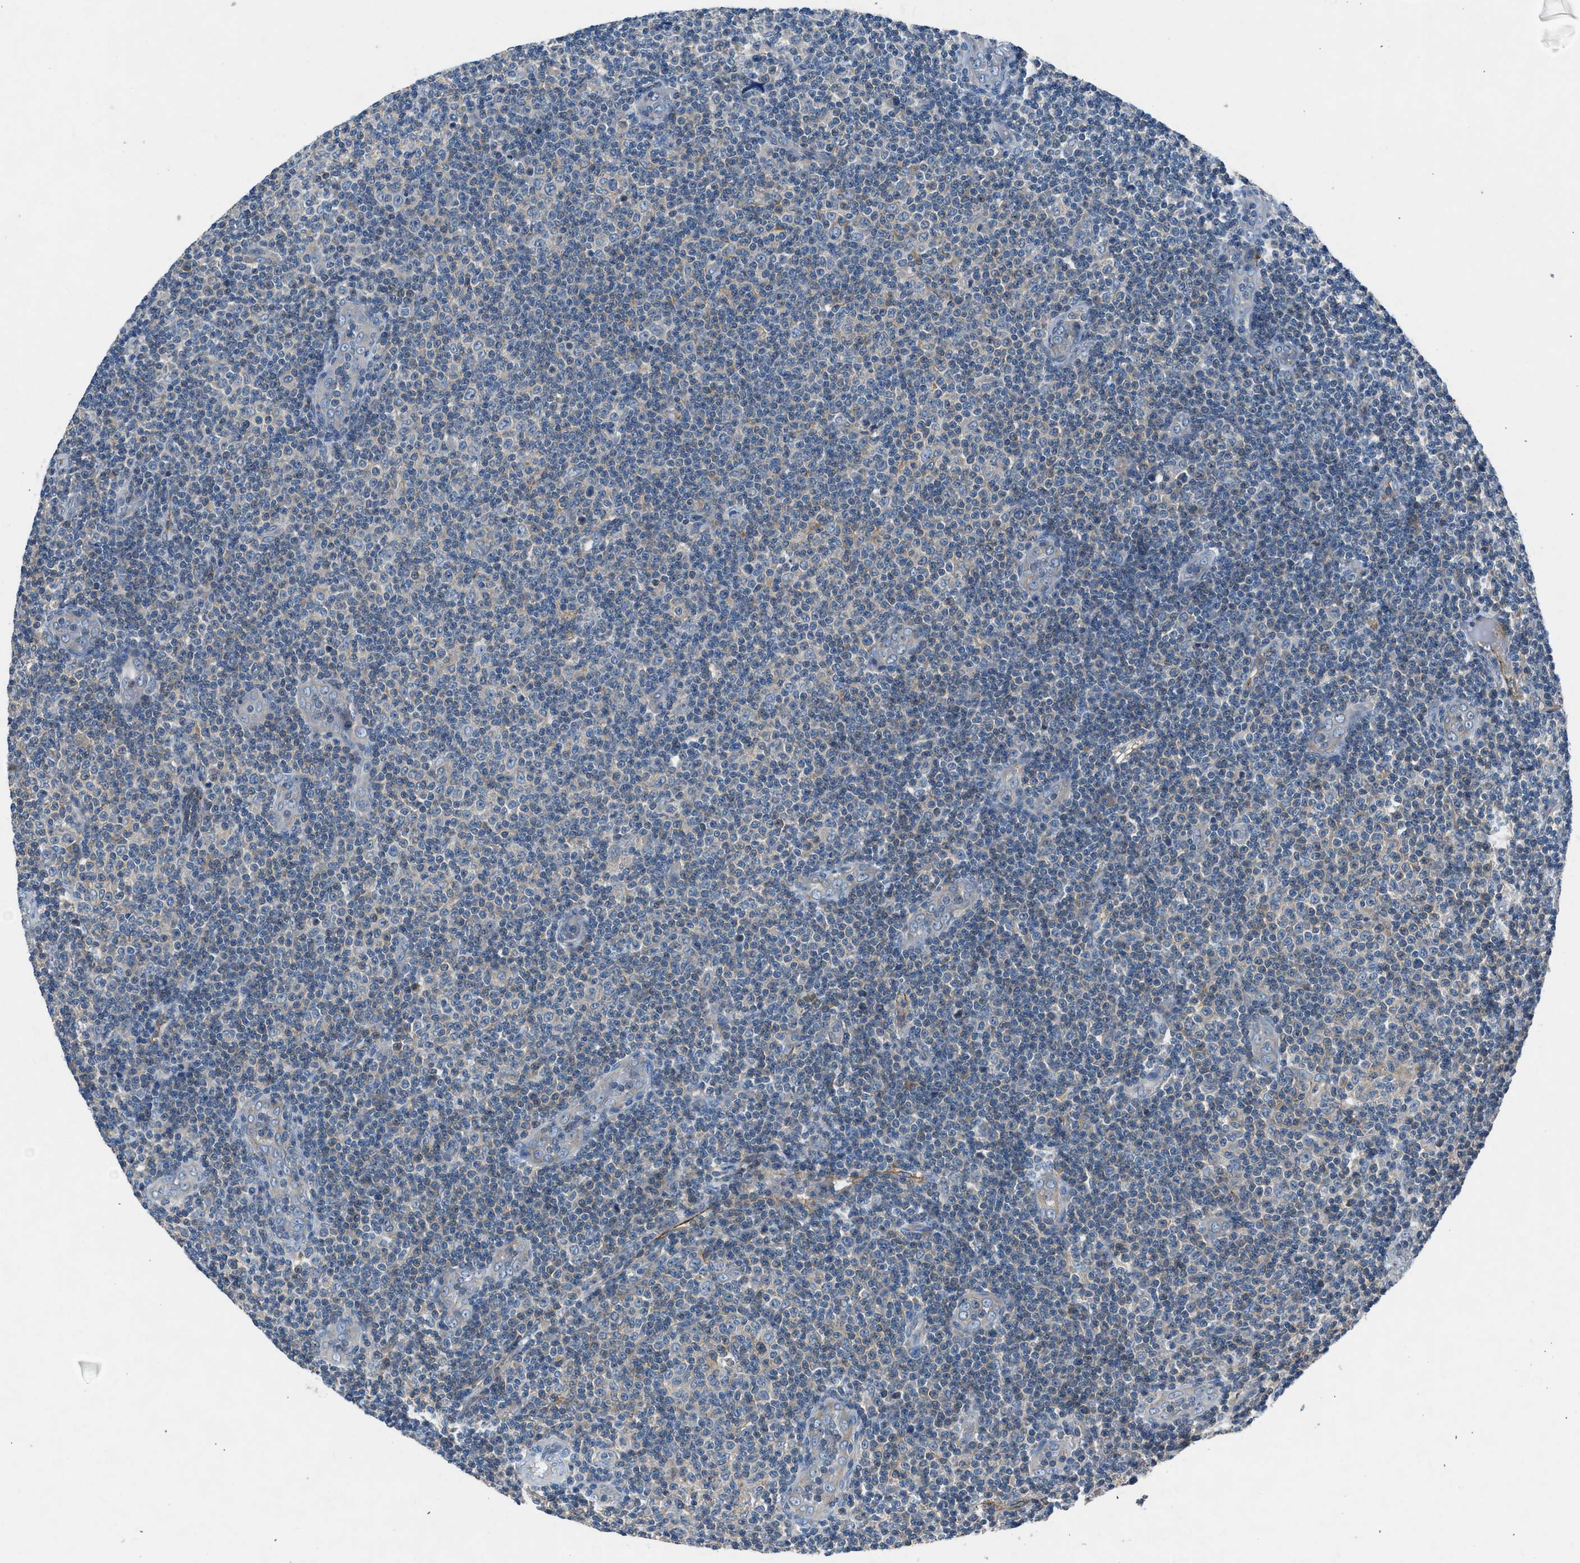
{"staining": {"intensity": "negative", "quantity": "none", "location": "none"}, "tissue": "lymphoma", "cell_type": "Tumor cells", "image_type": "cancer", "snomed": [{"axis": "morphology", "description": "Malignant lymphoma, non-Hodgkin's type, Low grade"}, {"axis": "topography", "description": "Lymph node"}], "caption": "Tumor cells are negative for protein expression in human malignant lymphoma, non-Hodgkin's type (low-grade).", "gene": "BMP1", "patient": {"sex": "male", "age": 83}}